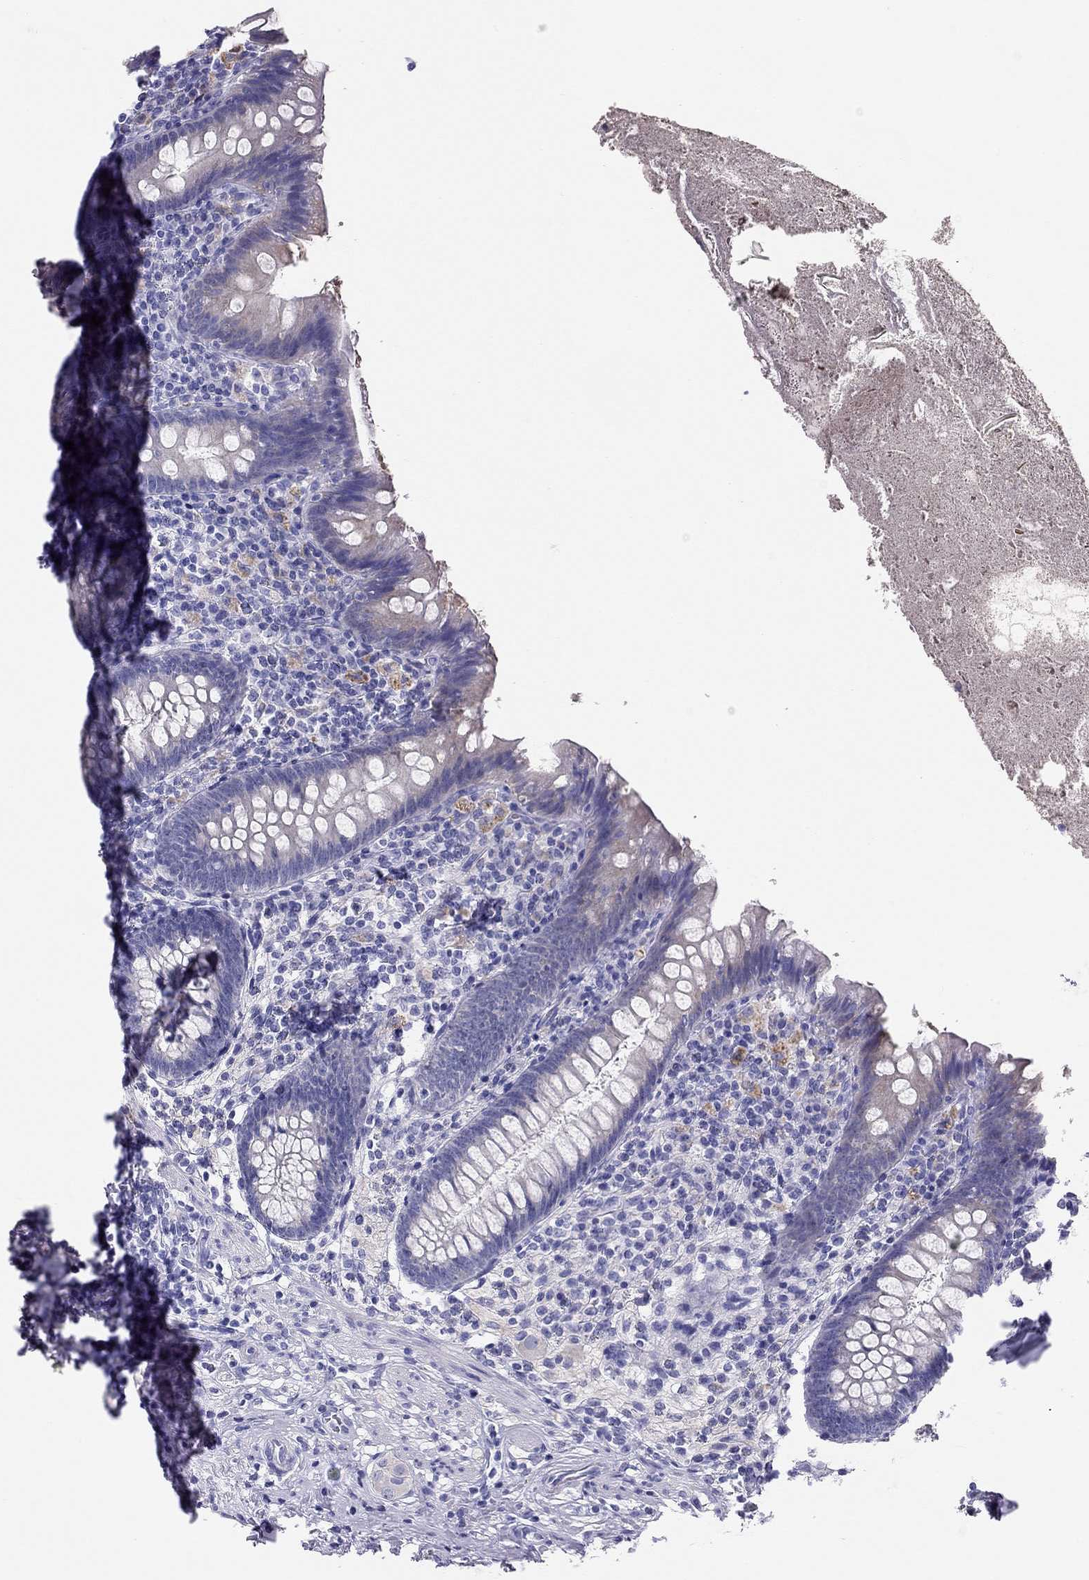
{"staining": {"intensity": "negative", "quantity": "none", "location": "none"}, "tissue": "appendix", "cell_type": "Glandular cells", "image_type": "normal", "snomed": [{"axis": "morphology", "description": "Normal tissue, NOS"}, {"axis": "topography", "description": "Appendix"}], "caption": "The image displays no significant staining in glandular cells of appendix. The staining is performed using DAB (3,3'-diaminobenzidine) brown chromogen with nuclei counter-stained in using hematoxylin.", "gene": "LRIT2", "patient": {"sex": "male", "age": 47}}